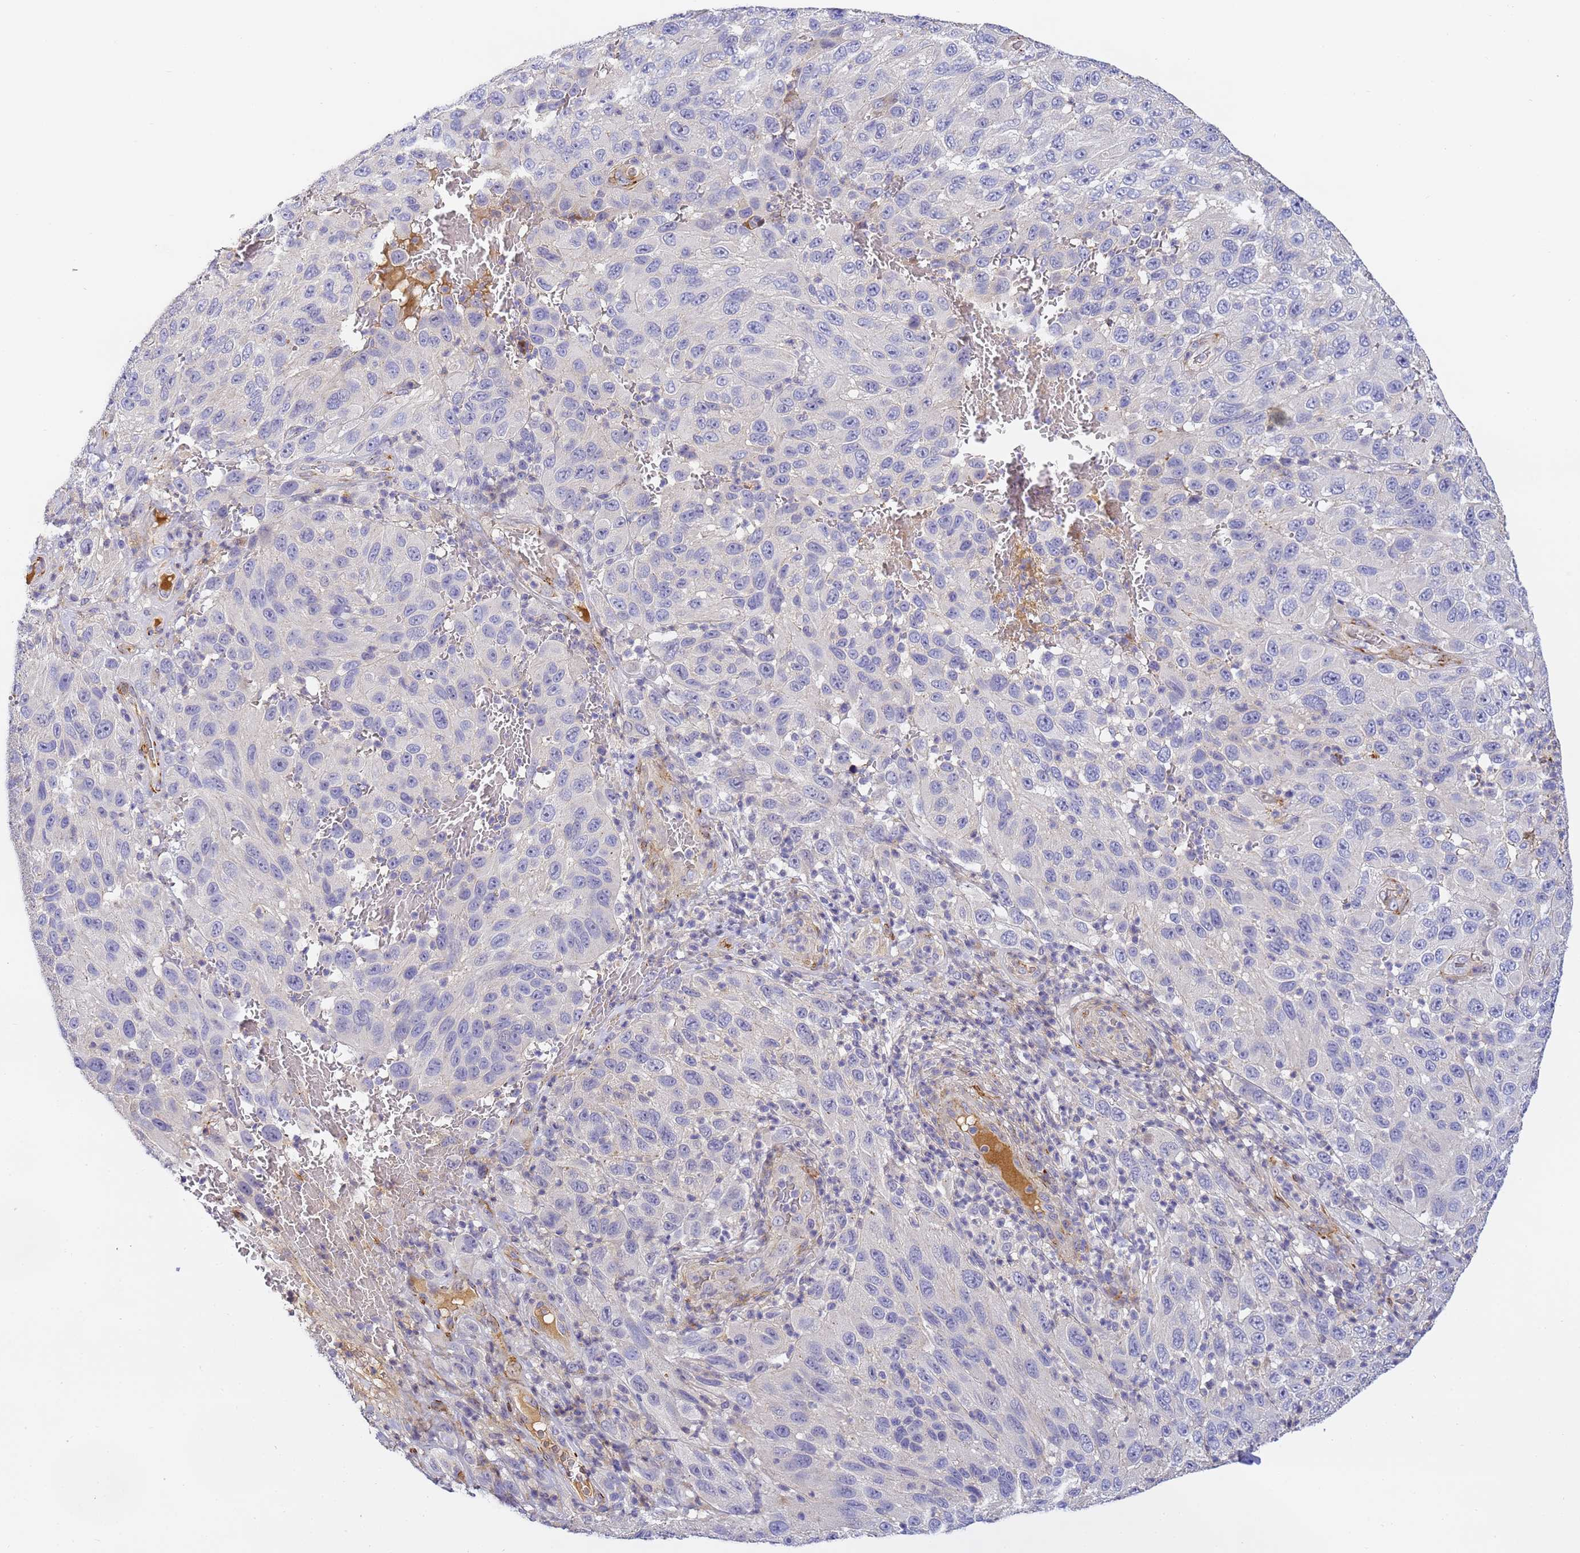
{"staining": {"intensity": "negative", "quantity": "none", "location": "none"}, "tissue": "melanoma", "cell_type": "Tumor cells", "image_type": "cancer", "snomed": [{"axis": "morphology", "description": "Normal tissue, NOS"}, {"axis": "morphology", "description": "Malignant melanoma, NOS"}, {"axis": "topography", "description": "Skin"}], "caption": "The histopathology image exhibits no significant positivity in tumor cells of melanoma. (DAB immunohistochemistry with hematoxylin counter stain).", "gene": "CFH", "patient": {"sex": "female", "age": 96}}